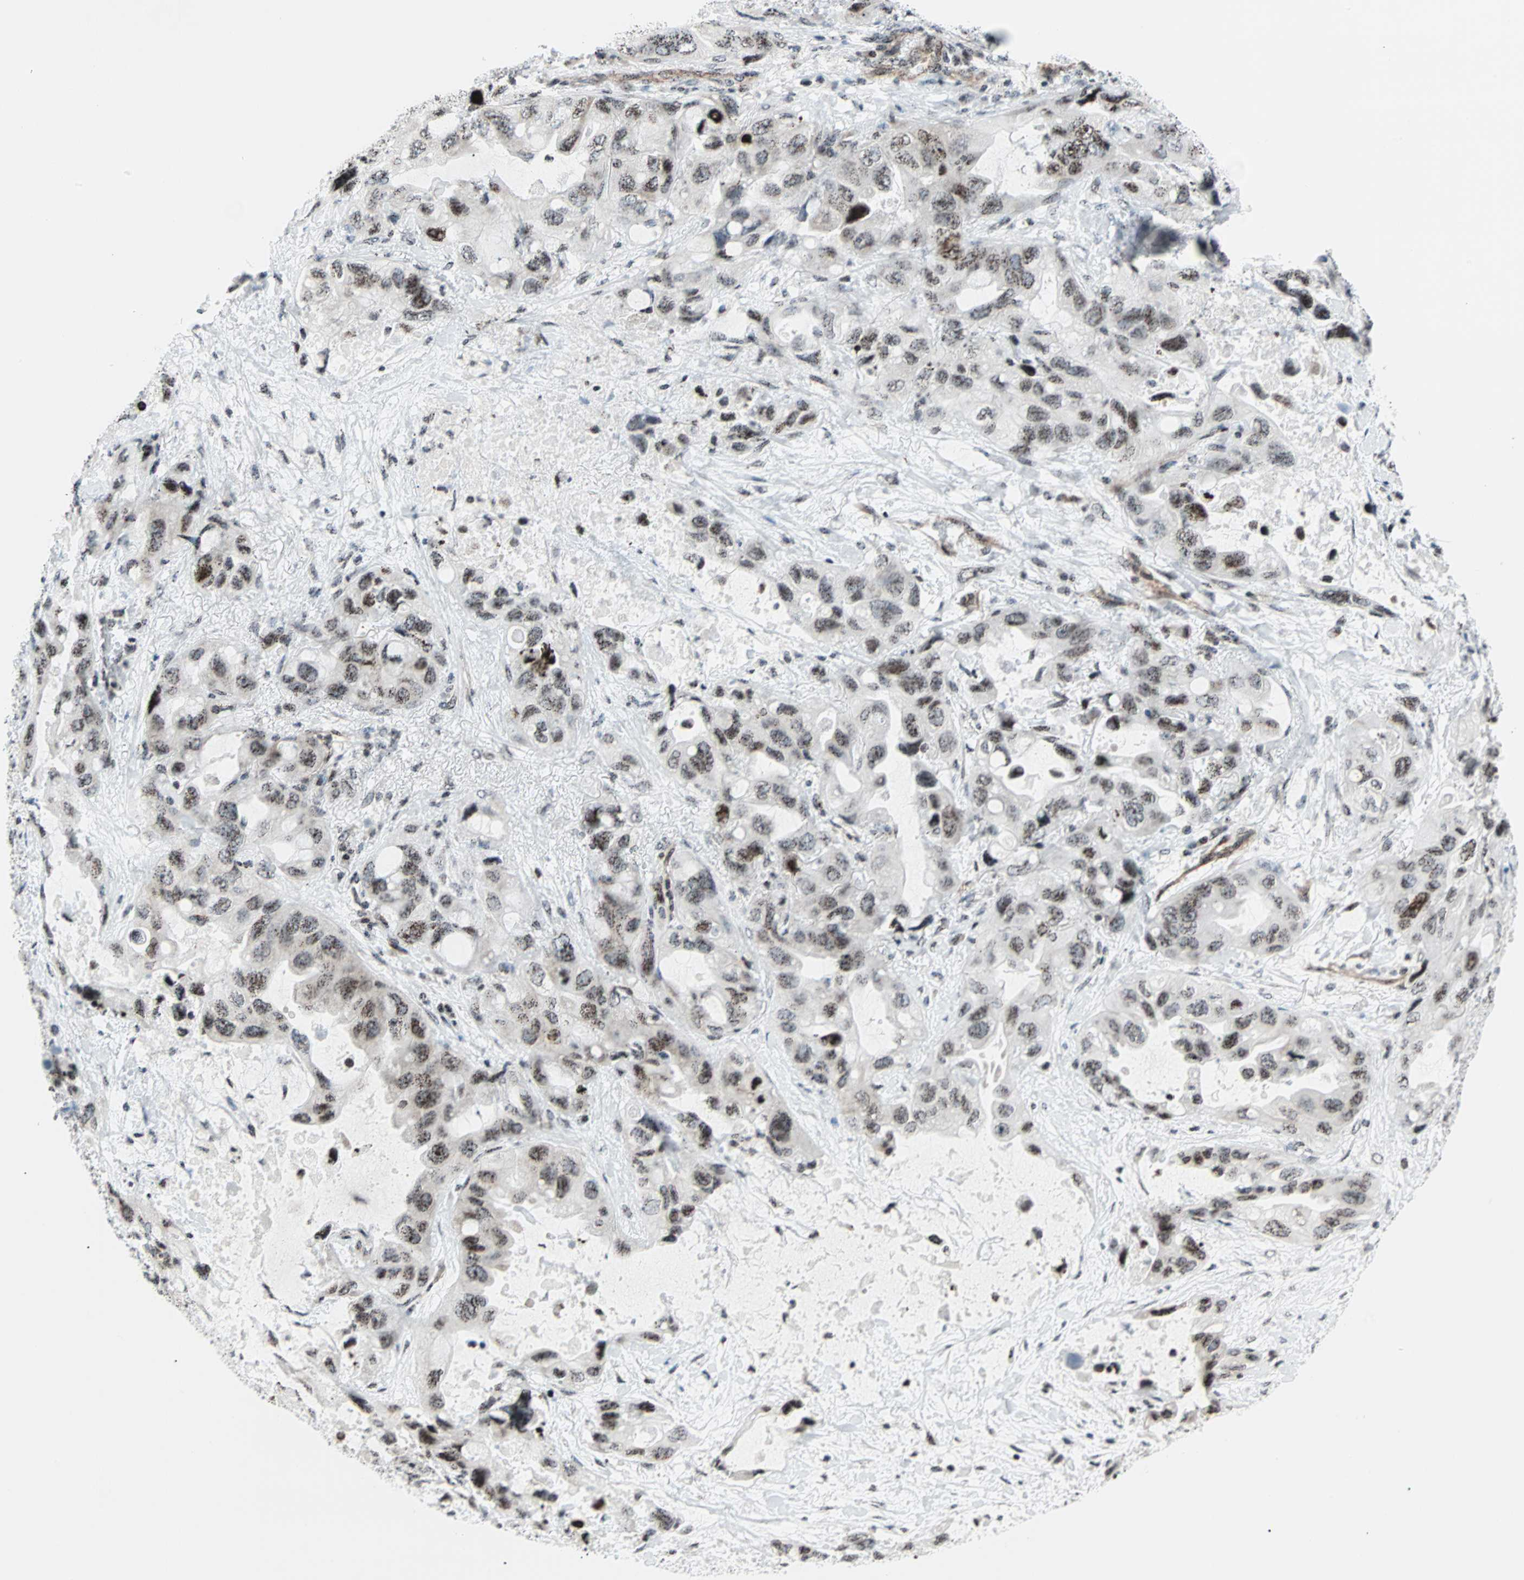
{"staining": {"intensity": "weak", "quantity": ">75%", "location": "nuclear"}, "tissue": "lung cancer", "cell_type": "Tumor cells", "image_type": "cancer", "snomed": [{"axis": "morphology", "description": "Squamous cell carcinoma, NOS"}, {"axis": "topography", "description": "Lung"}], "caption": "Weak nuclear expression for a protein is present in about >75% of tumor cells of lung cancer (squamous cell carcinoma) using immunohistochemistry (IHC).", "gene": "CENPA", "patient": {"sex": "female", "age": 73}}